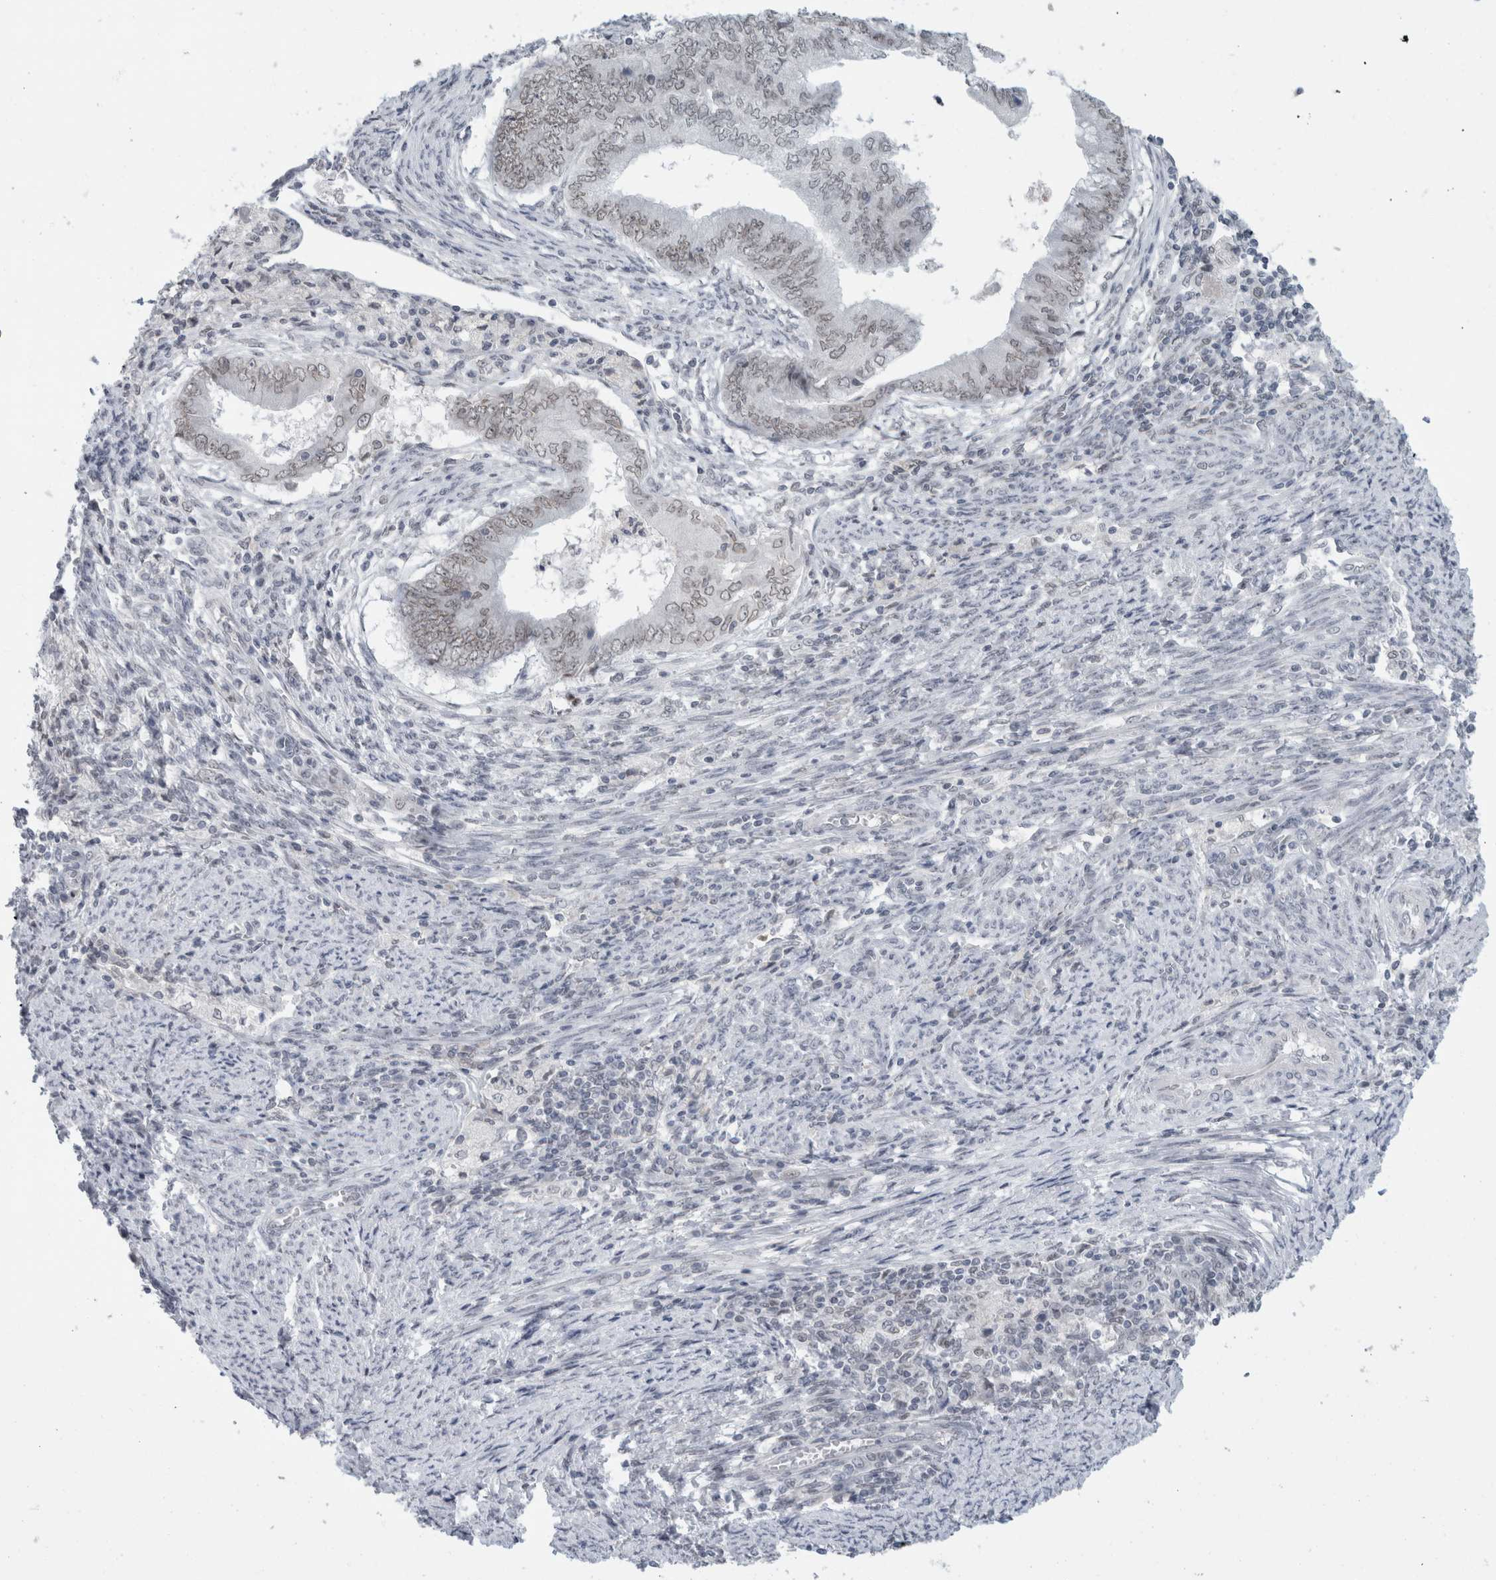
{"staining": {"intensity": "weak", "quantity": "<25%", "location": "nuclear"}, "tissue": "endometrial cancer", "cell_type": "Tumor cells", "image_type": "cancer", "snomed": [{"axis": "morphology", "description": "Polyp, NOS"}, {"axis": "morphology", "description": "Adenocarcinoma, NOS"}, {"axis": "morphology", "description": "Adenoma, NOS"}, {"axis": "topography", "description": "Endometrium"}], "caption": "Endometrial polyp was stained to show a protein in brown. There is no significant staining in tumor cells.", "gene": "ZNF770", "patient": {"sex": "female", "age": 79}}